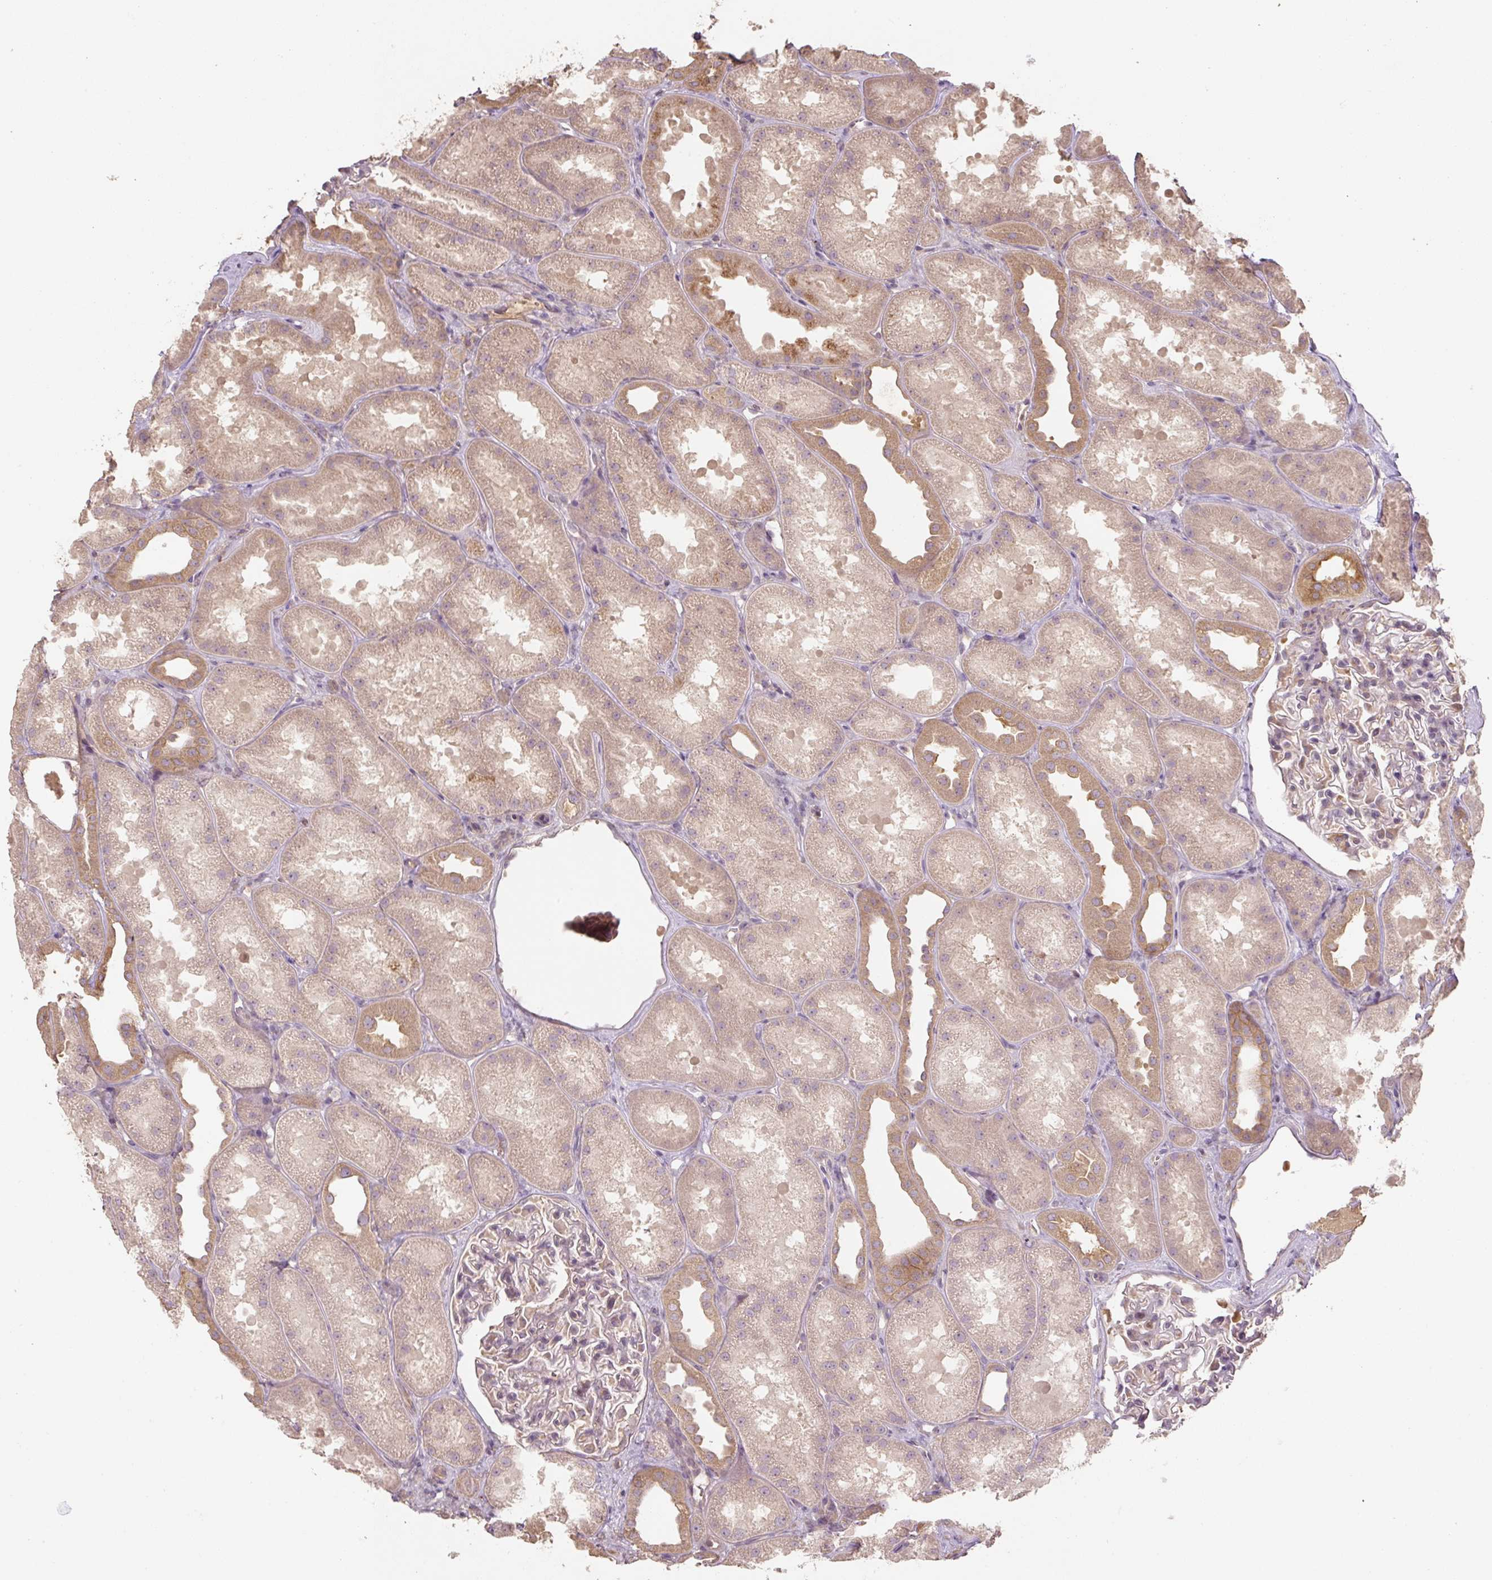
{"staining": {"intensity": "weak", "quantity": "<25%", "location": "cytoplasmic/membranous"}, "tissue": "kidney", "cell_type": "Cells in glomeruli", "image_type": "normal", "snomed": [{"axis": "morphology", "description": "Normal tissue, NOS"}, {"axis": "topography", "description": "Kidney"}], "caption": "IHC photomicrograph of normal human kidney stained for a protein (brown), which demonstrates no staining in cells in glomeruli.", "gene": "C2orf73", "patient": {"sex": "male", "age": 61}}